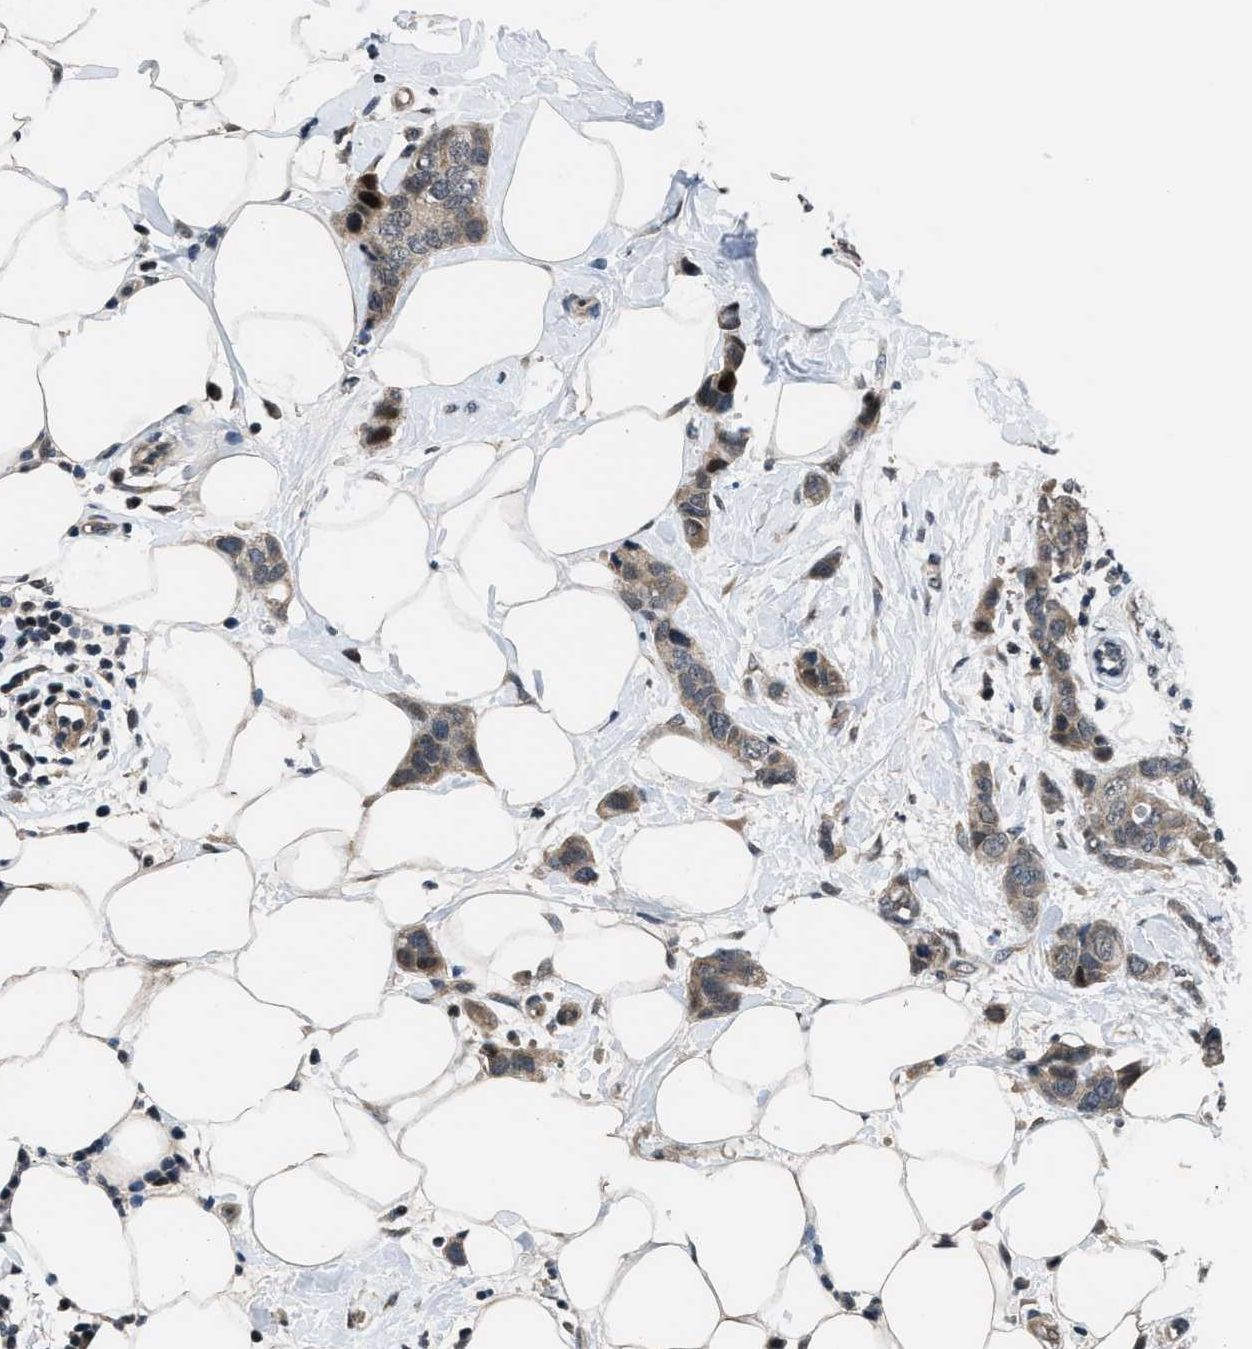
{"staining": {"intensity": "moderate", "quantity": ">75%", "location": "cytoplasmic/membranous"}, "tissue": "breast cancer", "cell_type": "Tumor cells", "image_type": "cancer", "snomed": [{"axis": "morphology", "description": "Normal tissue, NOS"}, {"axis": "morphology", "description": "Duct carcinoma"}, {"axis": "topography", "description": "Breast"}], "caption": "Human breast invasive ductal carcinoma stained for a protein (brown) exhibits moderate cytoplasmic/membranous positive expression in about >75% of tumor cells.", "gene": "SETD5", "patient": {"sex": "female", "age": 50}}